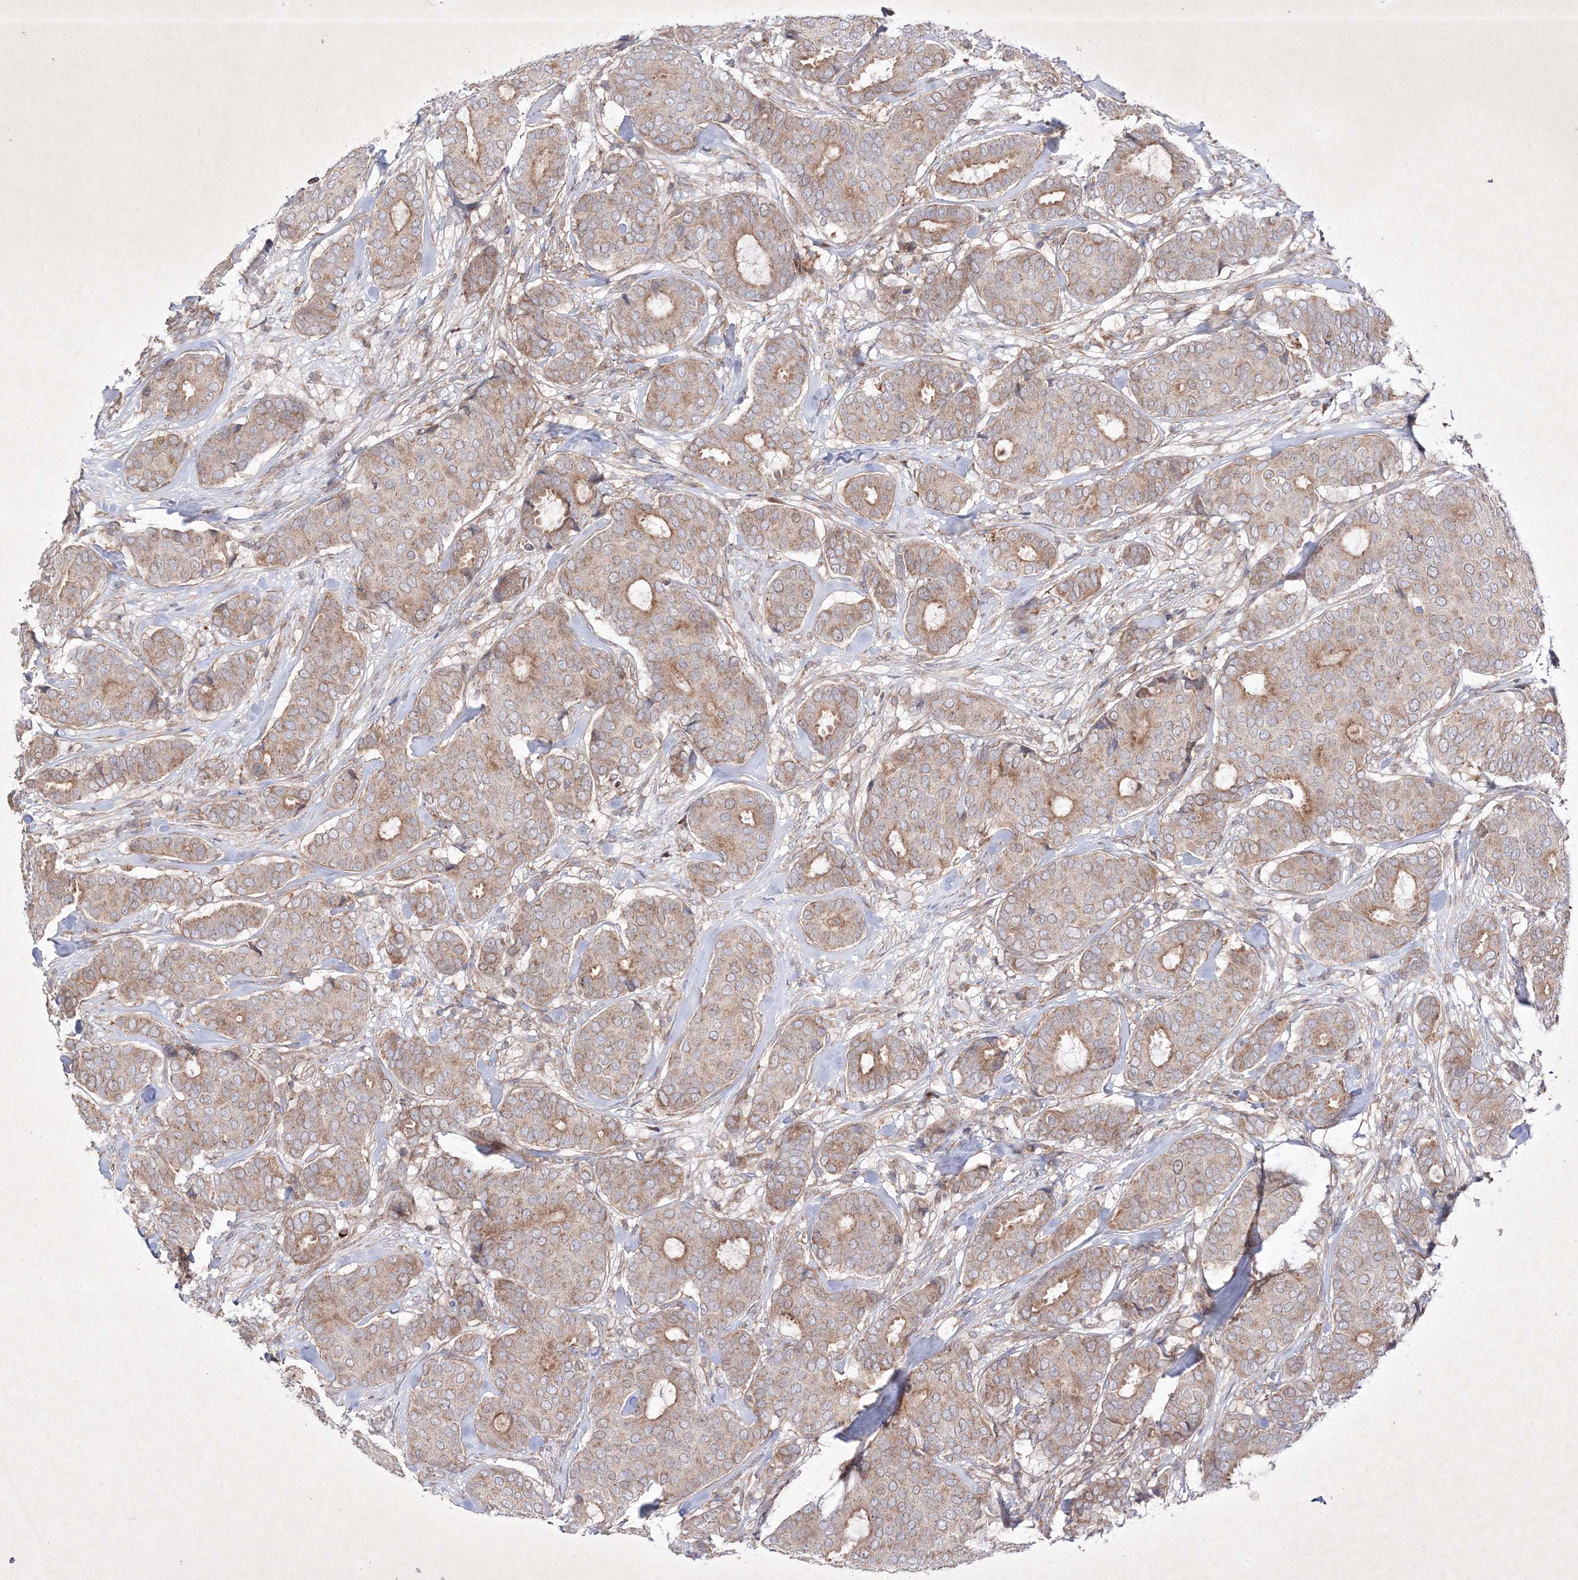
{"staining": {"intensity": "moderate", "quantity": ">75%", "location": "cytoplasmic/membranous"}, "tissue": "breast cancer", "cell_type": "Tumor cells", "image_type": "cancer", "snomed": [{"axis": "morphology", "description": "Duct carcinoma"}, {"axis": "topography", "description": "Breast"}], "caption": "Brown immunohistochemical staining in invasive ductal carcinoma (breast) demonstrates moderate cytoplasmic/membranous expression in approximately >75% of tumor cells.", "gene": "OPA1", "patient": {"sex": "female", "age": 75}}